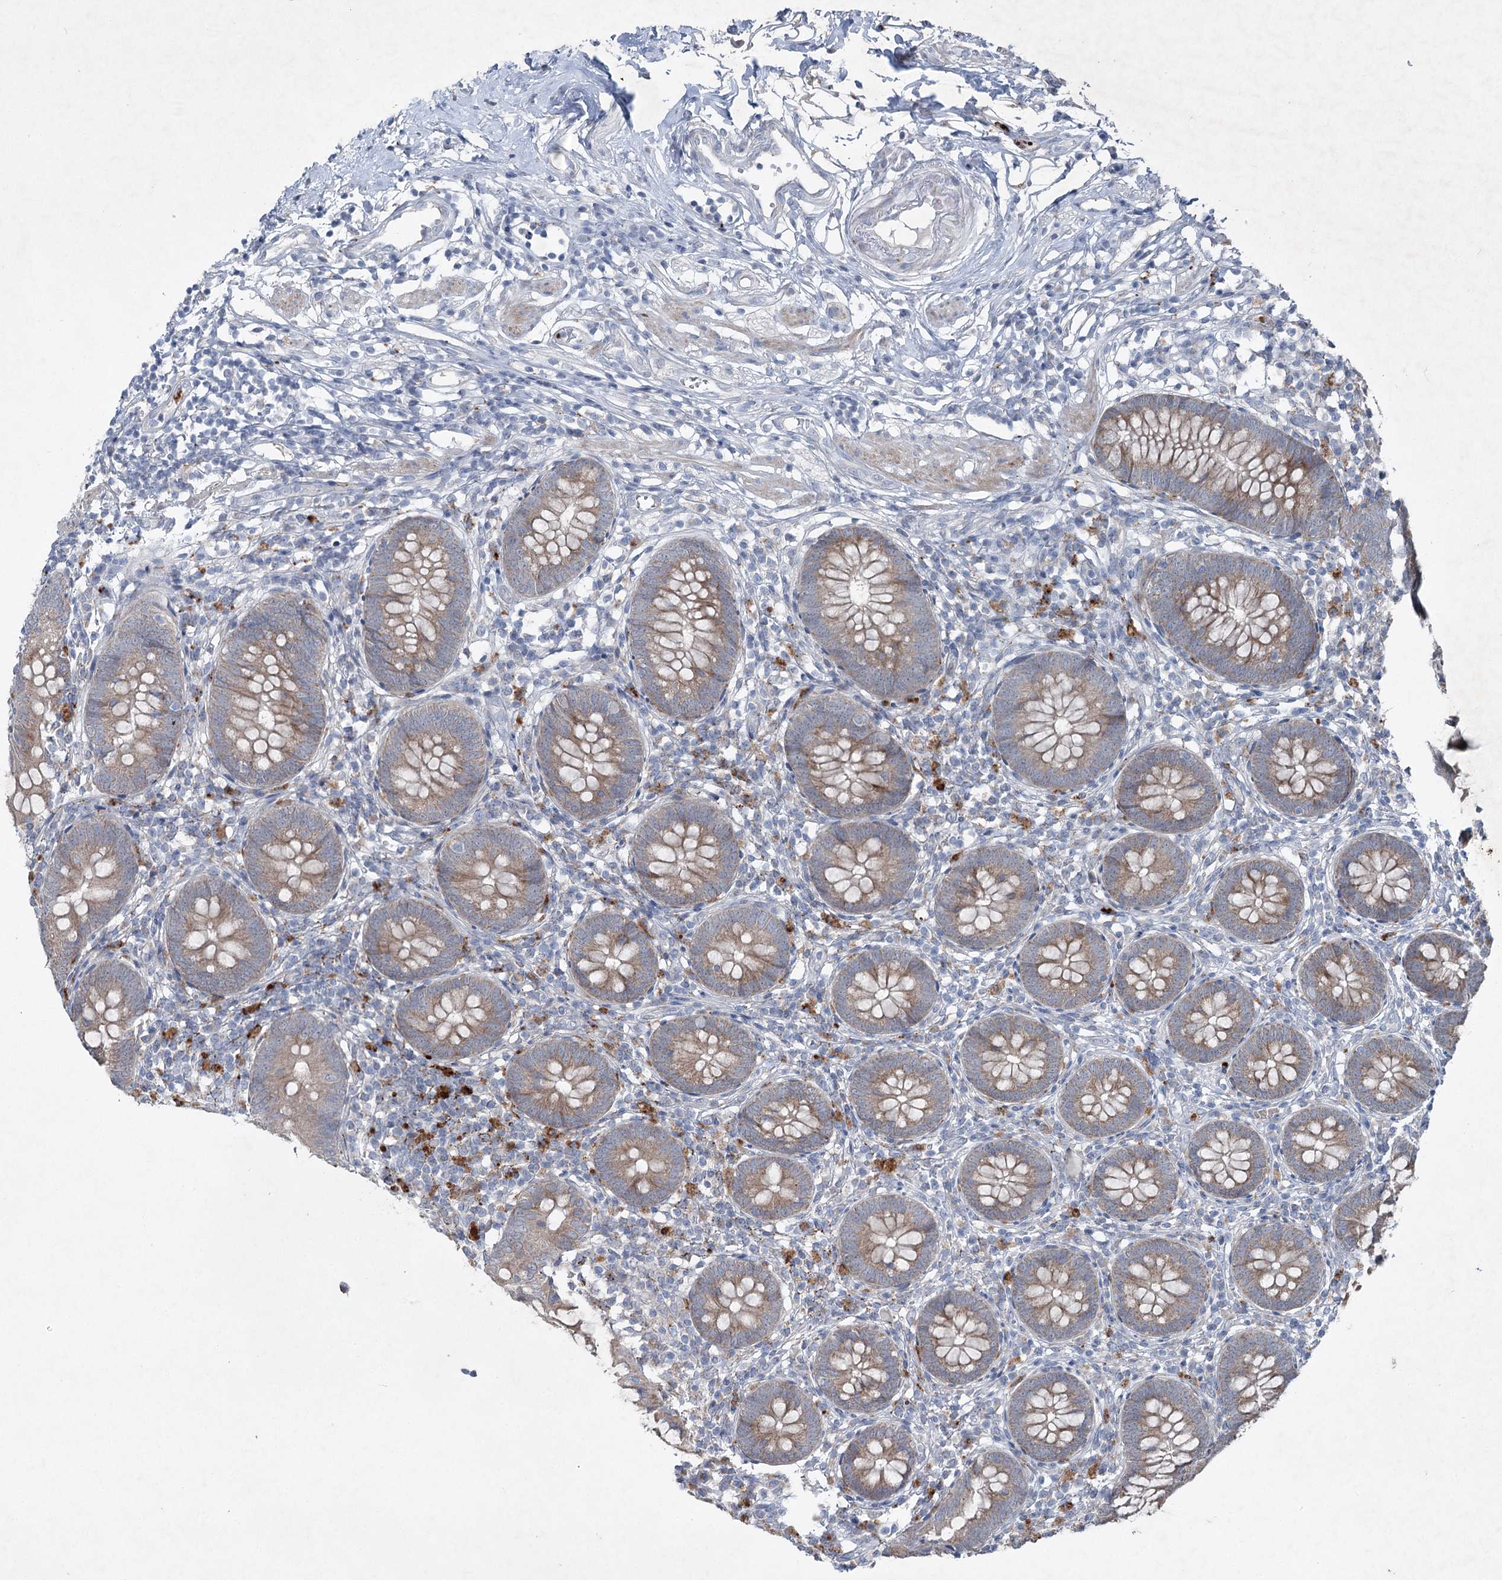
{"staining": {"intensity": "moderate", "quantity": ">75%", "location": "cytoplasmic/membranous"}, "tissue": "appendix", "cell_type": "Glandular cells", "image_type": "normal", "snomed": [{"axis": "morphology", "description": "Normal tissue, NOS"}, {"axis": "topography", "description": "Appendix"}], "caption": "A medium amount of moderate cytoplasmic/membranous staining is present in about >75% of glandular cells in normal appendix. The staining was performed using DAB (3,3'-diaminobenzidine), with brown indicating positive protein expression. Nuclei are stained blue with hematoxylin.", "gene": "ENSG00000285330", "patient": {"sex": "female", "age": 62}}